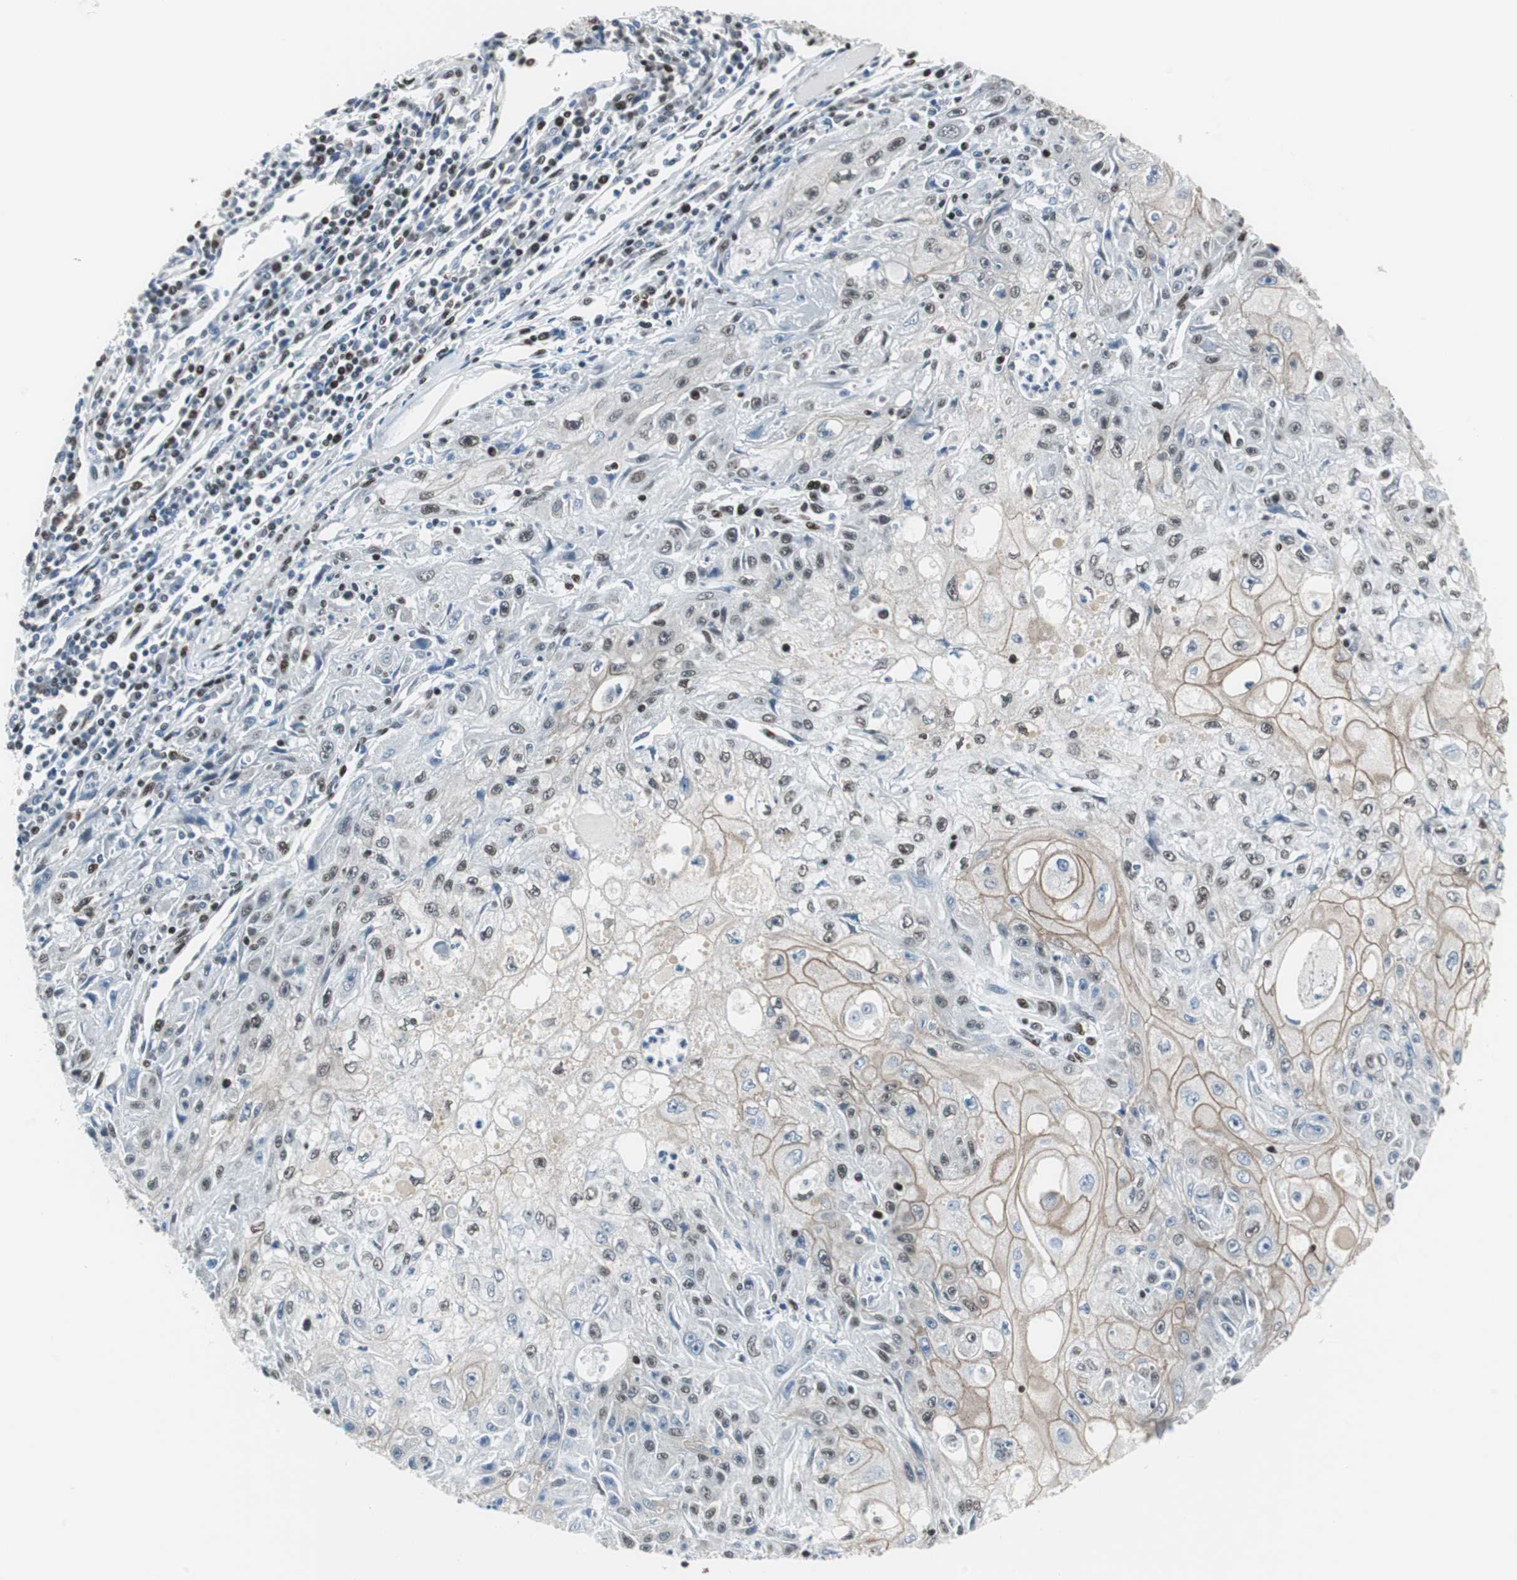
{"staining": {"intensity": "moderate", "quantity": "25%-75%", "location": "nuclear"}, "tissue": "skin cancer", "cell_type": "Tumor cells", "image_type": "cancer", "snomed": [{"axis": "morphology", "description": "Squamous cell carcinoma, NOS"}, {"axis": "topography", "description": "Skin"}], "caption": "This micrograph displays immunohistochemistry (IHC) staining of human squamous cell carcinoma (skin), with medium moderate nuclear expression in approximately 25%-75% of tumor cells.", "gene": "MEF2D", "patient": {"sex": "male", "age": 75}}